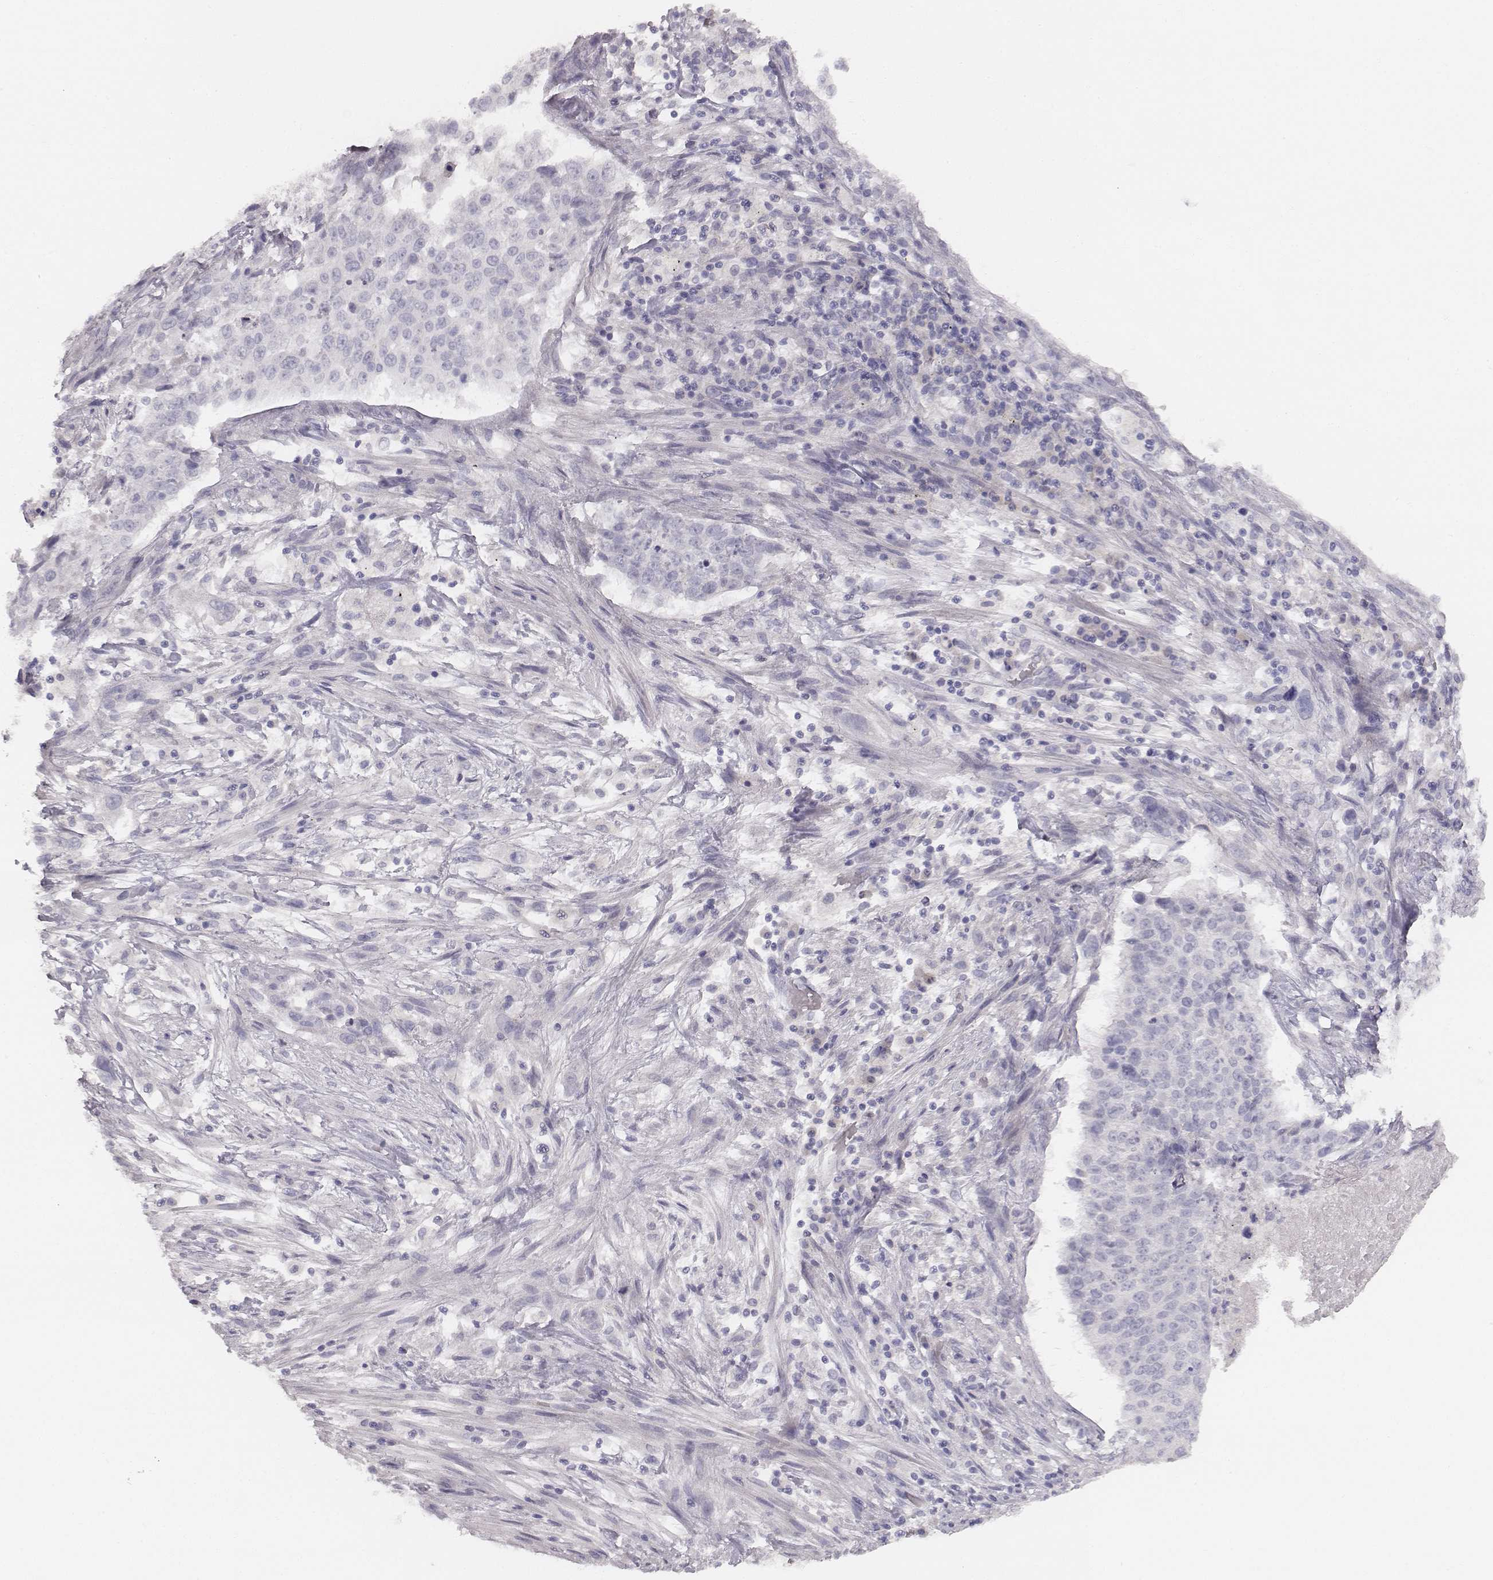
{"staining": {"intensity": "negative", "quantity": "none", "location": "none"}, "tissue": "lung cancer", "cell_type": "Tumor cells", "image_type": "cancer", "snomed": [{"axis": "morphology", "description": "Normal tissue, NOS"}, {"axis": "morphology", "description": "Squamous cell carcinoma, NOS"}, {"axis": "topography", "description": "Bronchus"}, {"axis": "topography", "description": "Lung"}], "caption": "DAB immunohistochemical staining of lung cancer displays no significant staining in tumor cells.", "gene": "MYH6", "patient": {"sex": "male", "age": 64}}